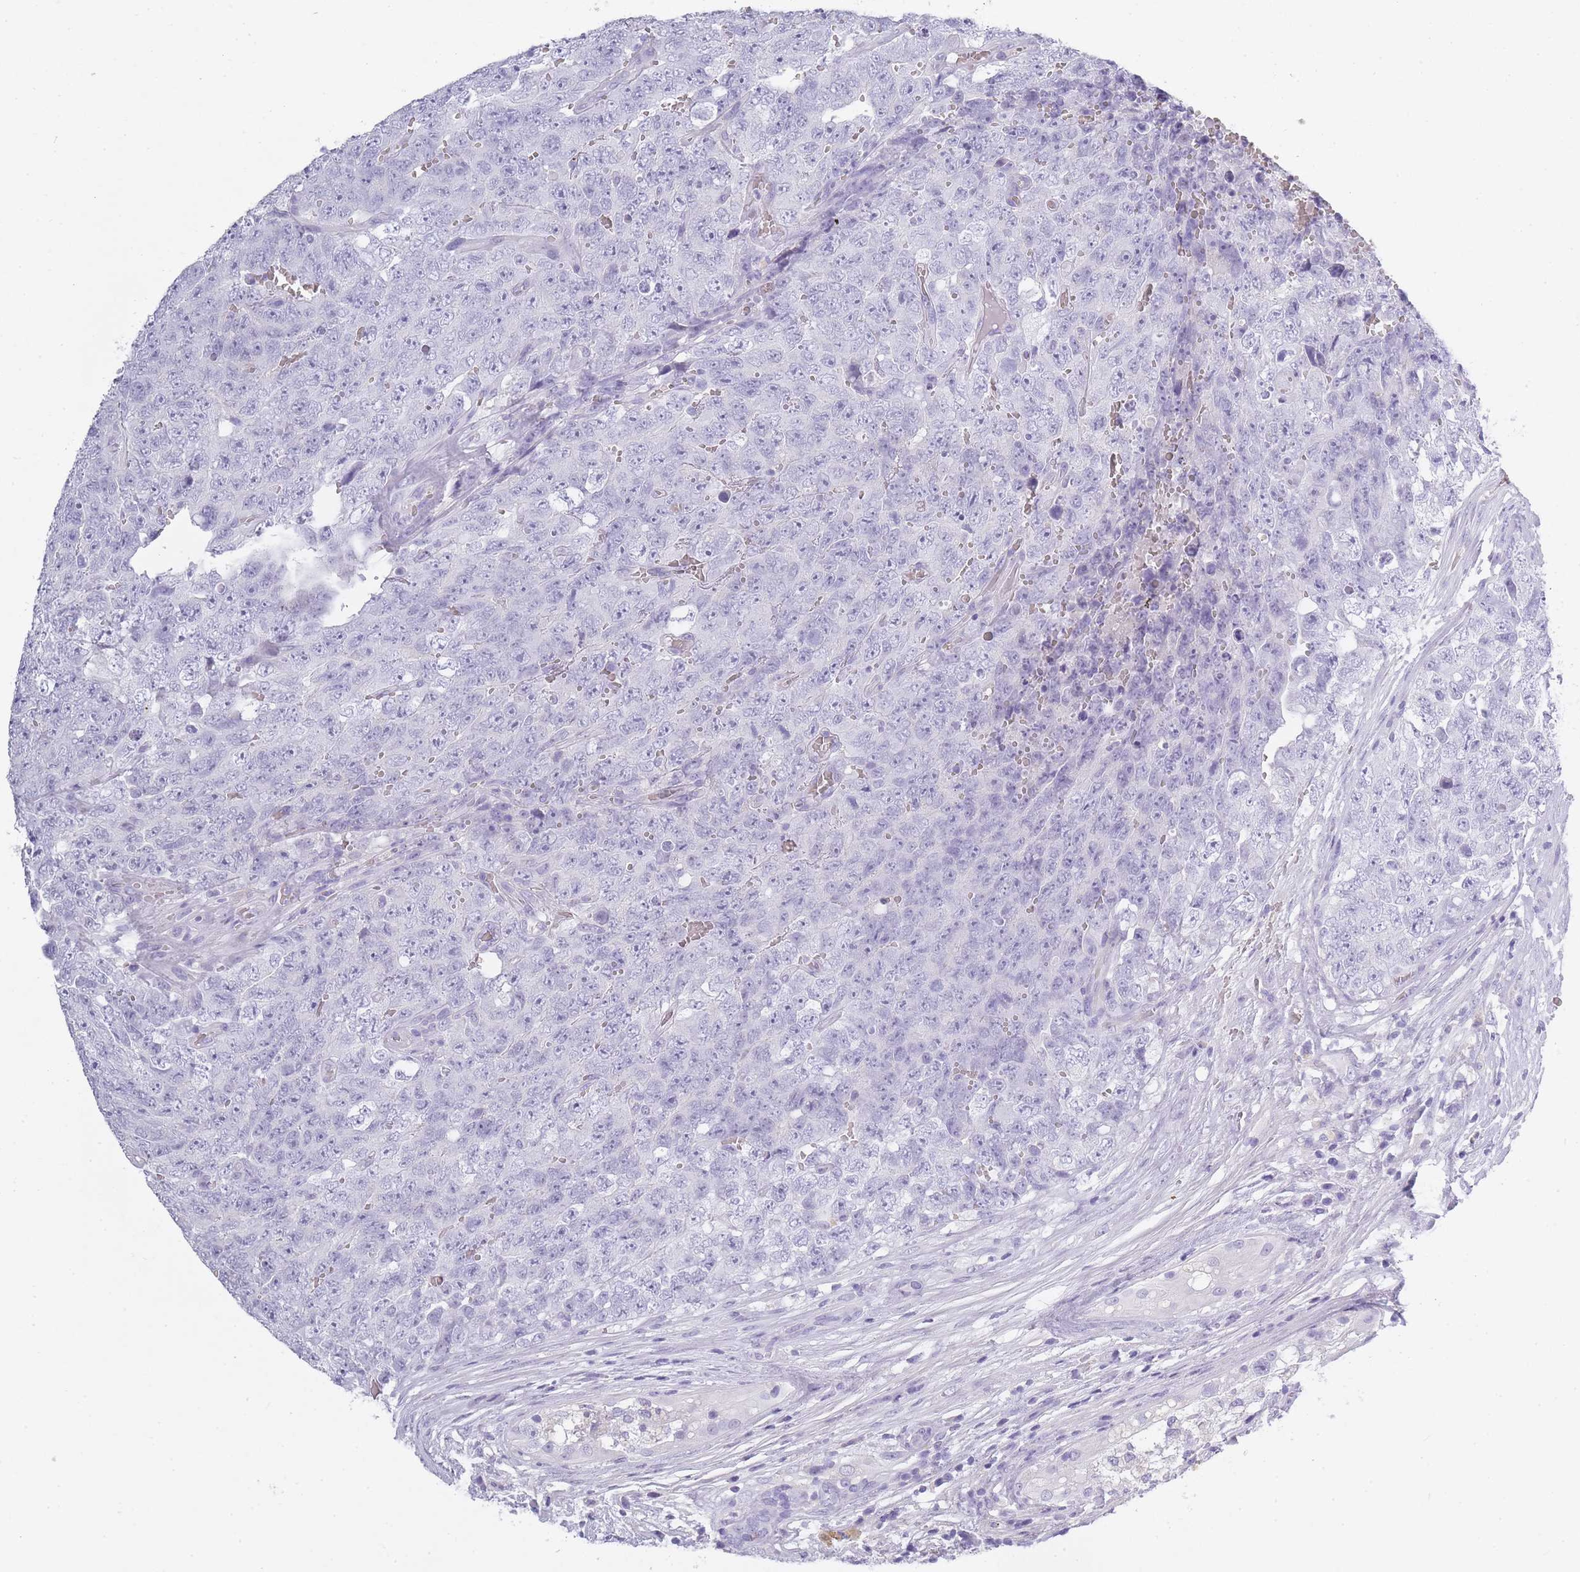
{"staining": {"intensity": "negative", "quantity": "none", "location": "none"}, "tissue": "testis cancer", "cell_type": "Tumor cells", "image_type": "cancer", "snomed": [{"axis": "morphology", "description": "Seminoma, NOS"}, {"axis": "morphology", "description": "Teratoma, malignant, NOS"}, {"axis": "topography", "description": "Testis"}], "caption": "Tumor cells show no significant staining in testis cancer.", "gene": "TCP11", "patient": {"sex": "male", "age": 34}}